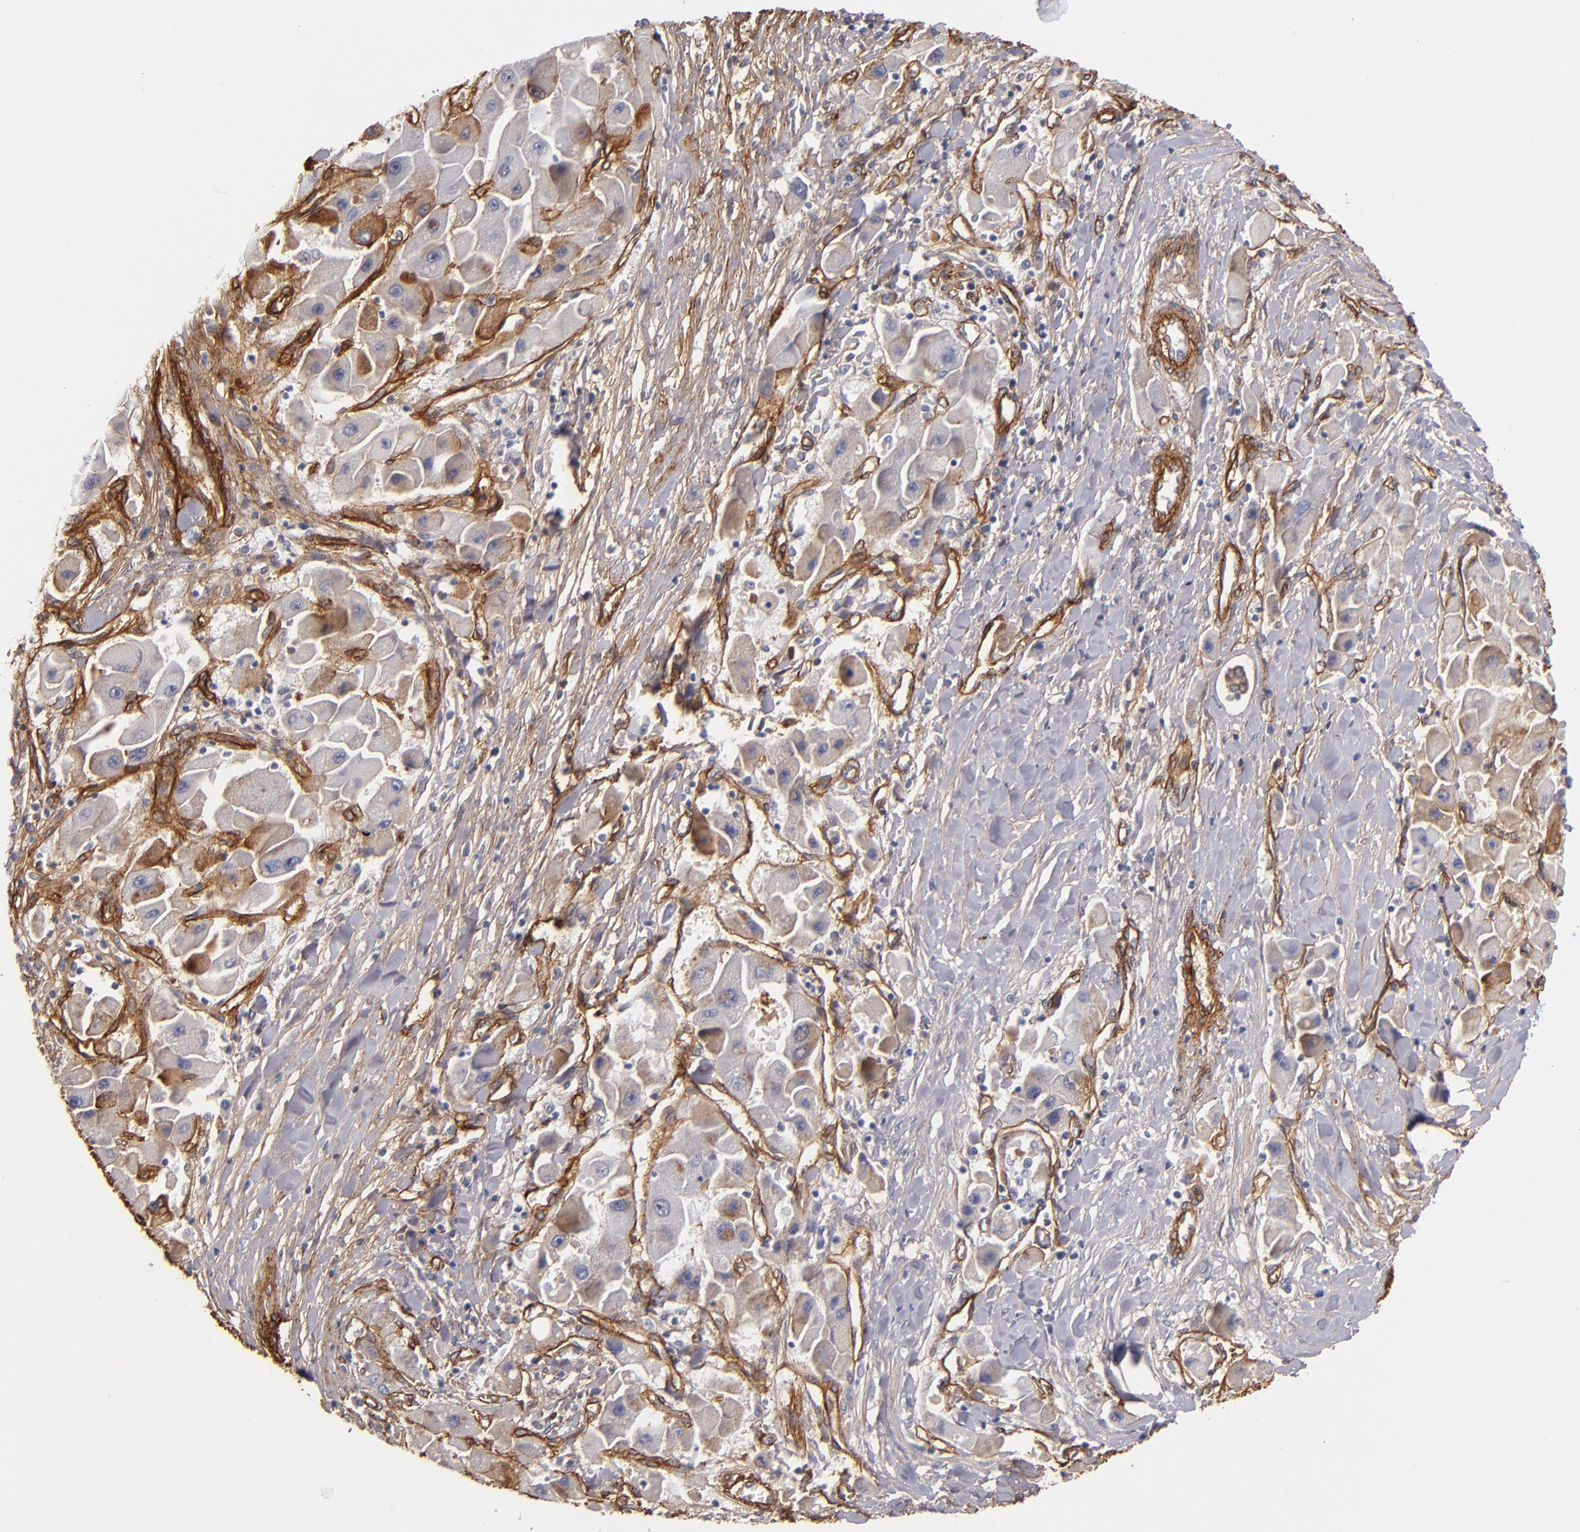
{"staining": {"intensity": "weak", "quantity": "<25%", "location": "cytoplasmic/membranous"}, "tissue": "liver cancer", "cell_type": "Tumor cells", "image_type": "cancer", "snomed": [{"axis": "morphology", "description": "Carcinoma, Hepatocellular, NOS"}, {"axis": "topography", "description": "Liver"}], "caption": "Tumor cells are negative for protein expression in human liver hepatocellular carcinoma. (DAB immunohistochemistry (IHC), high magnification).", "gene": "LAMC1", "patient": {"sex": "male", "age": 24}}